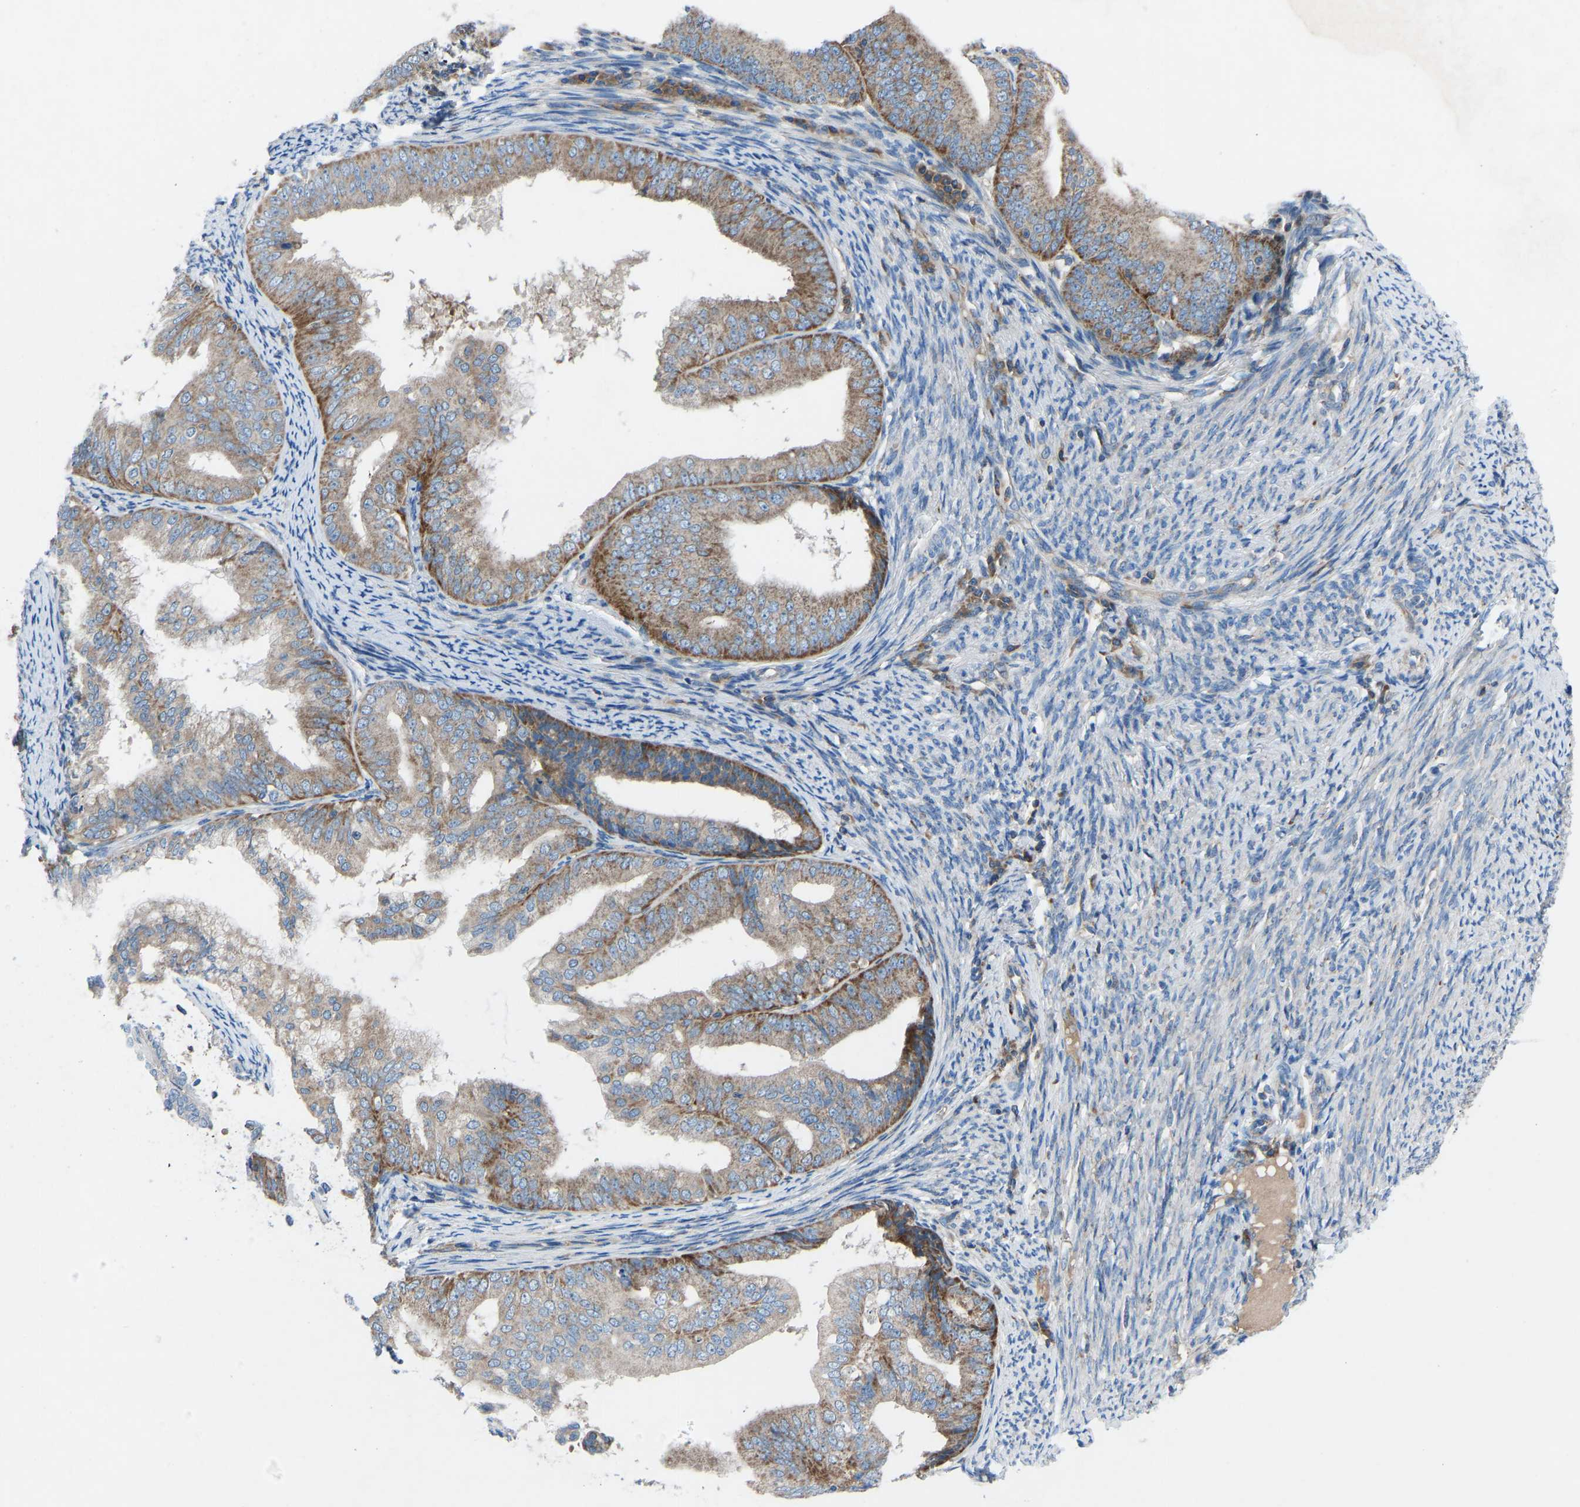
{"staining": {"intensity": "moderate", "quantity": ">75%", "location": "cytoplasmic/membranous"}, "tissue": "endometrial cancer", "cell_type": "Tumor cells", "image_type": "cancer", "snomed": [{"axis": "morphology", "description": "Adenocarcinoma, NOS"}, {"axis": "topography", "description": "Endometrium"}], "caption": "A brown stain shows moderate cytoplasmic/membranous staining of a protein in endometrial adenocarcinoma tumor cells.", "gene": "GRK6", "patient": {"sex": "female", "age": 63}}